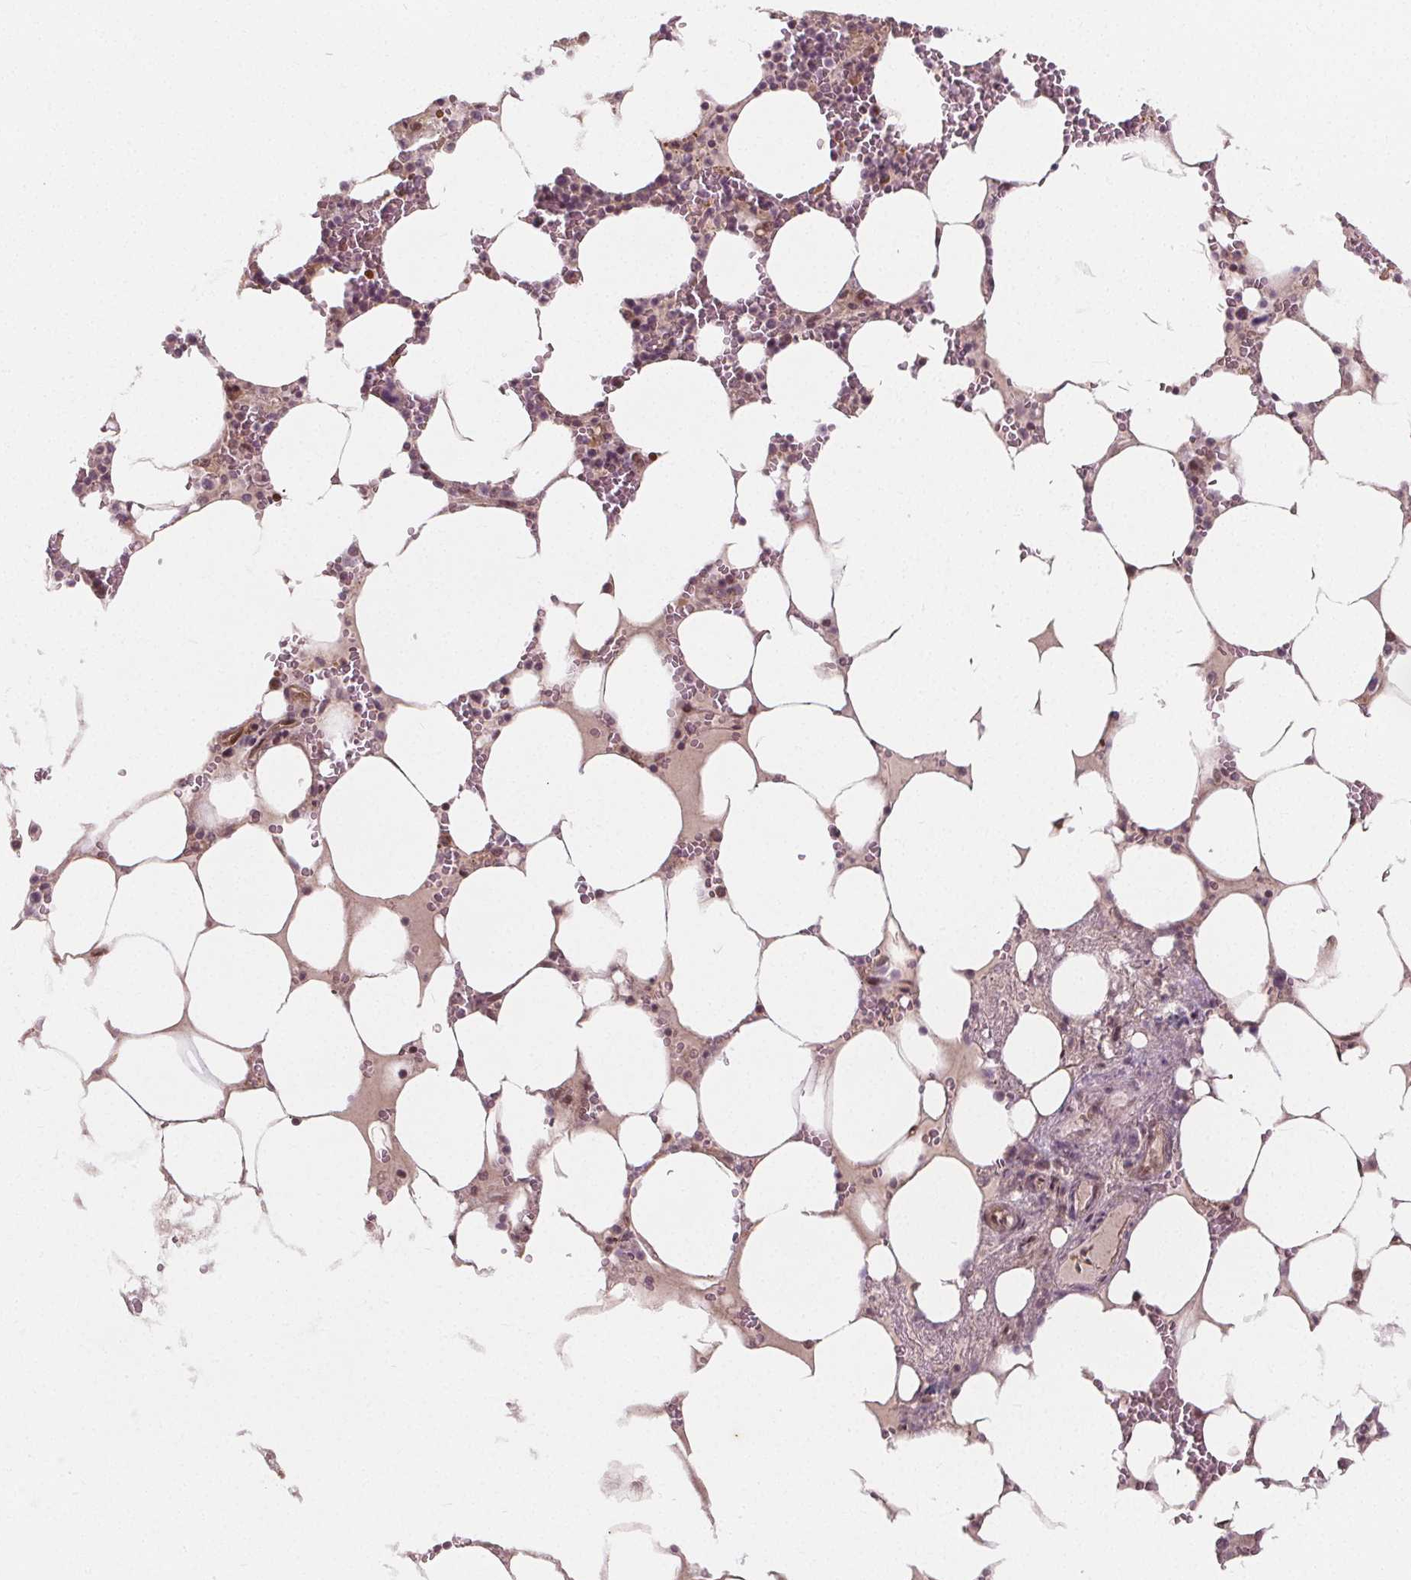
{"staining": {"intensity": "weak", "quantity": "25%-75%", "location": "nuclear"}, "tissue": "bone marrow", "cell_type": "Hematopoietic cells", "image_type": "normal", "snomed": [{"axis": "morphology", "description": "Normal tissue, NOS"}, {"axis": "topography", "description": "Bone marrow"}], "caption": "Benign bone marrow exhibits weak nuclear expression in approximately 25%-75% of hematopoietic cells, visualized by immunohistochemistry. (IHC, brightfield microscopy, high magnification).", "gene": "AKT1S1", "patient": {"sex": "male", "age": 64}}